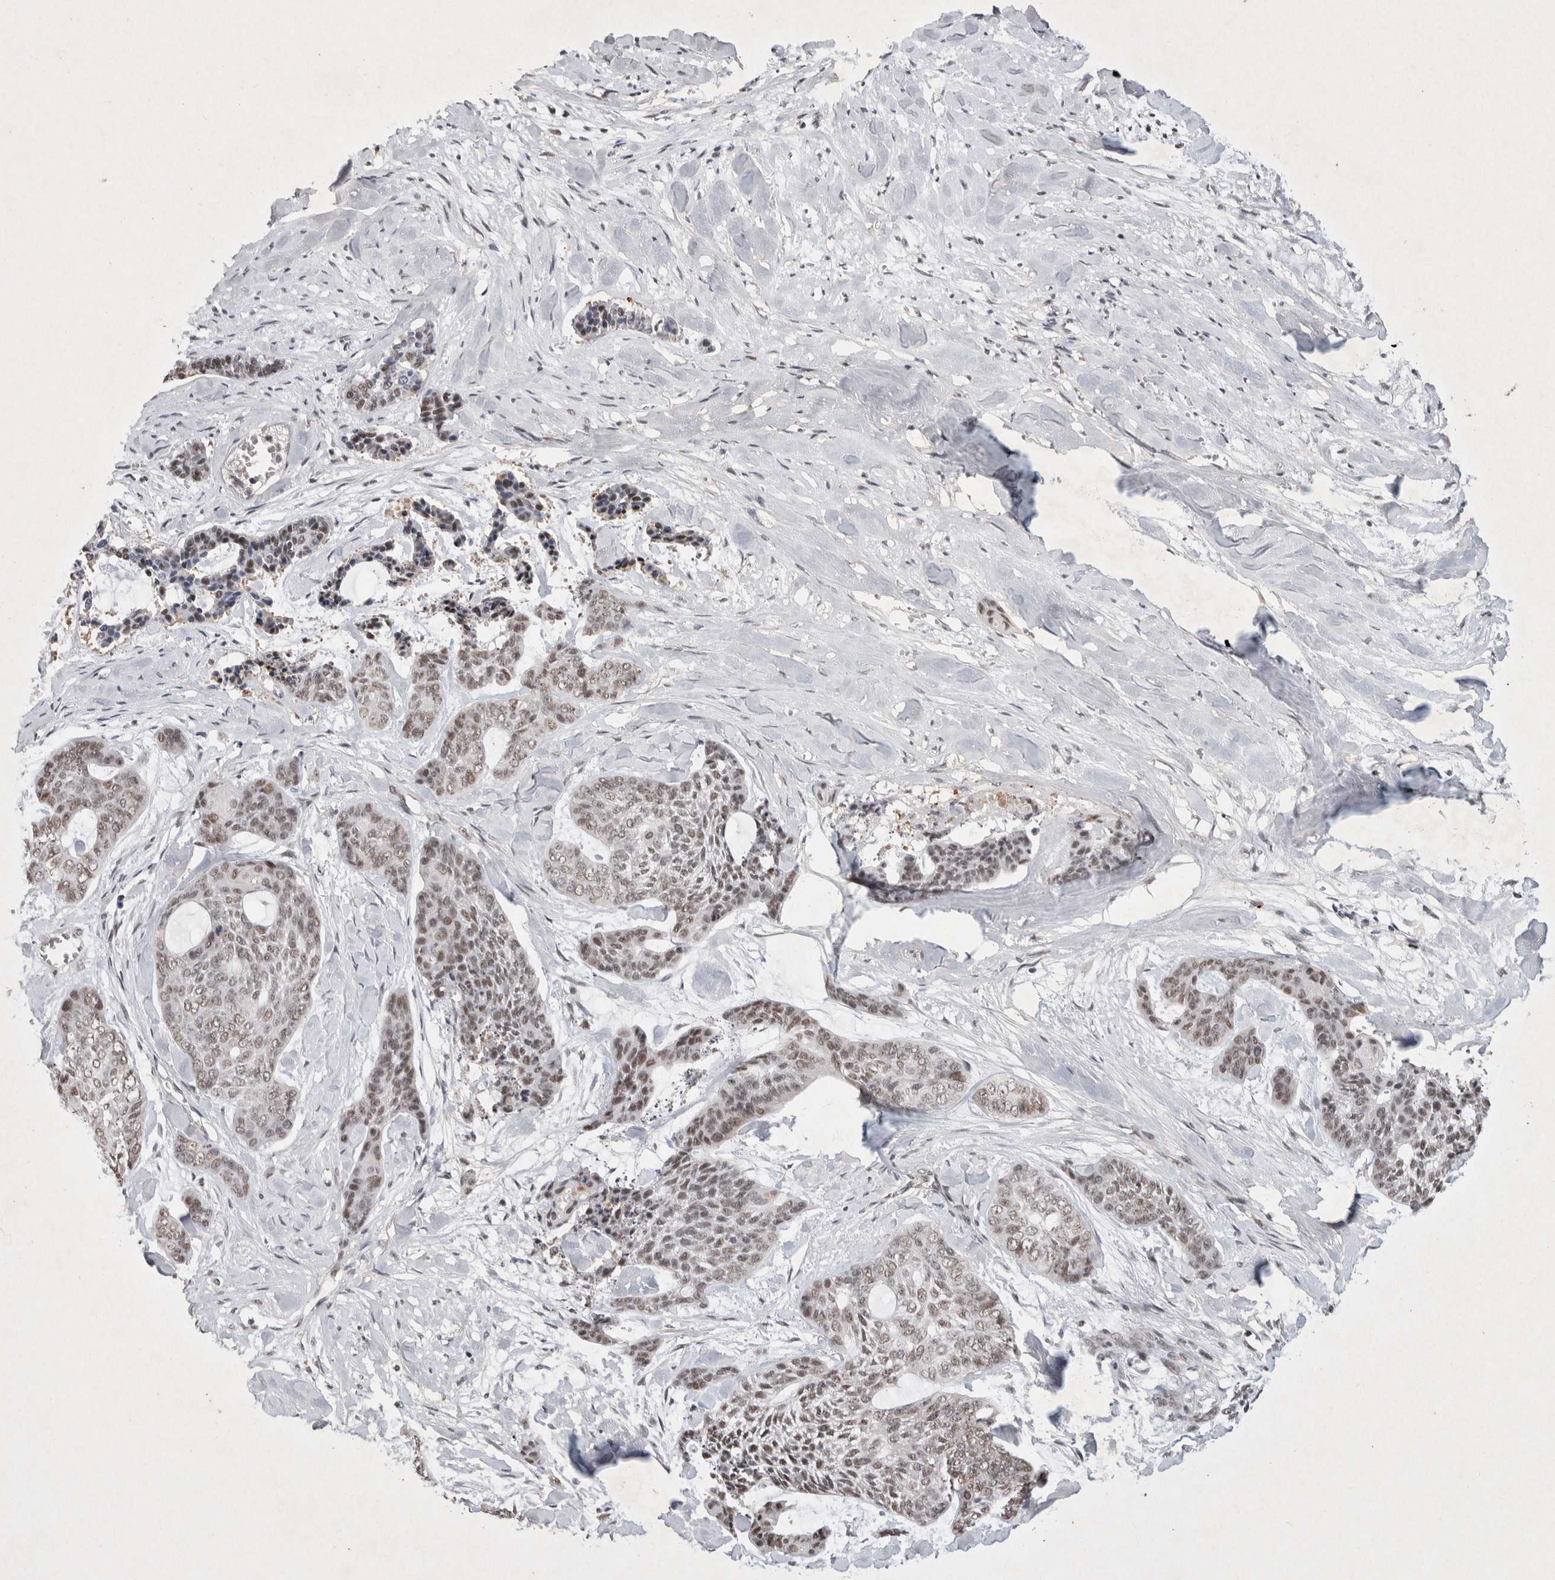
{"staining": {"intensity": "weak", "quantity": ">75%", "location": "nuclear"}, "tissue": "skin cancer", "cell_type": "Tumor cells", "image_type": "cancer", "snomed": [{"axis": "morphology", "description": "Basal cell carcinoma"}, {"axis": "topography", "description": "Skin"}], "caption": "Skin basal cell carcinoma stained for a protein (brown) demonstrates weak nuclear positive expression in approximately >75% of tumor cells.", "gene": "XRCC5", "patient": {"sex": "female", "age": 64}}